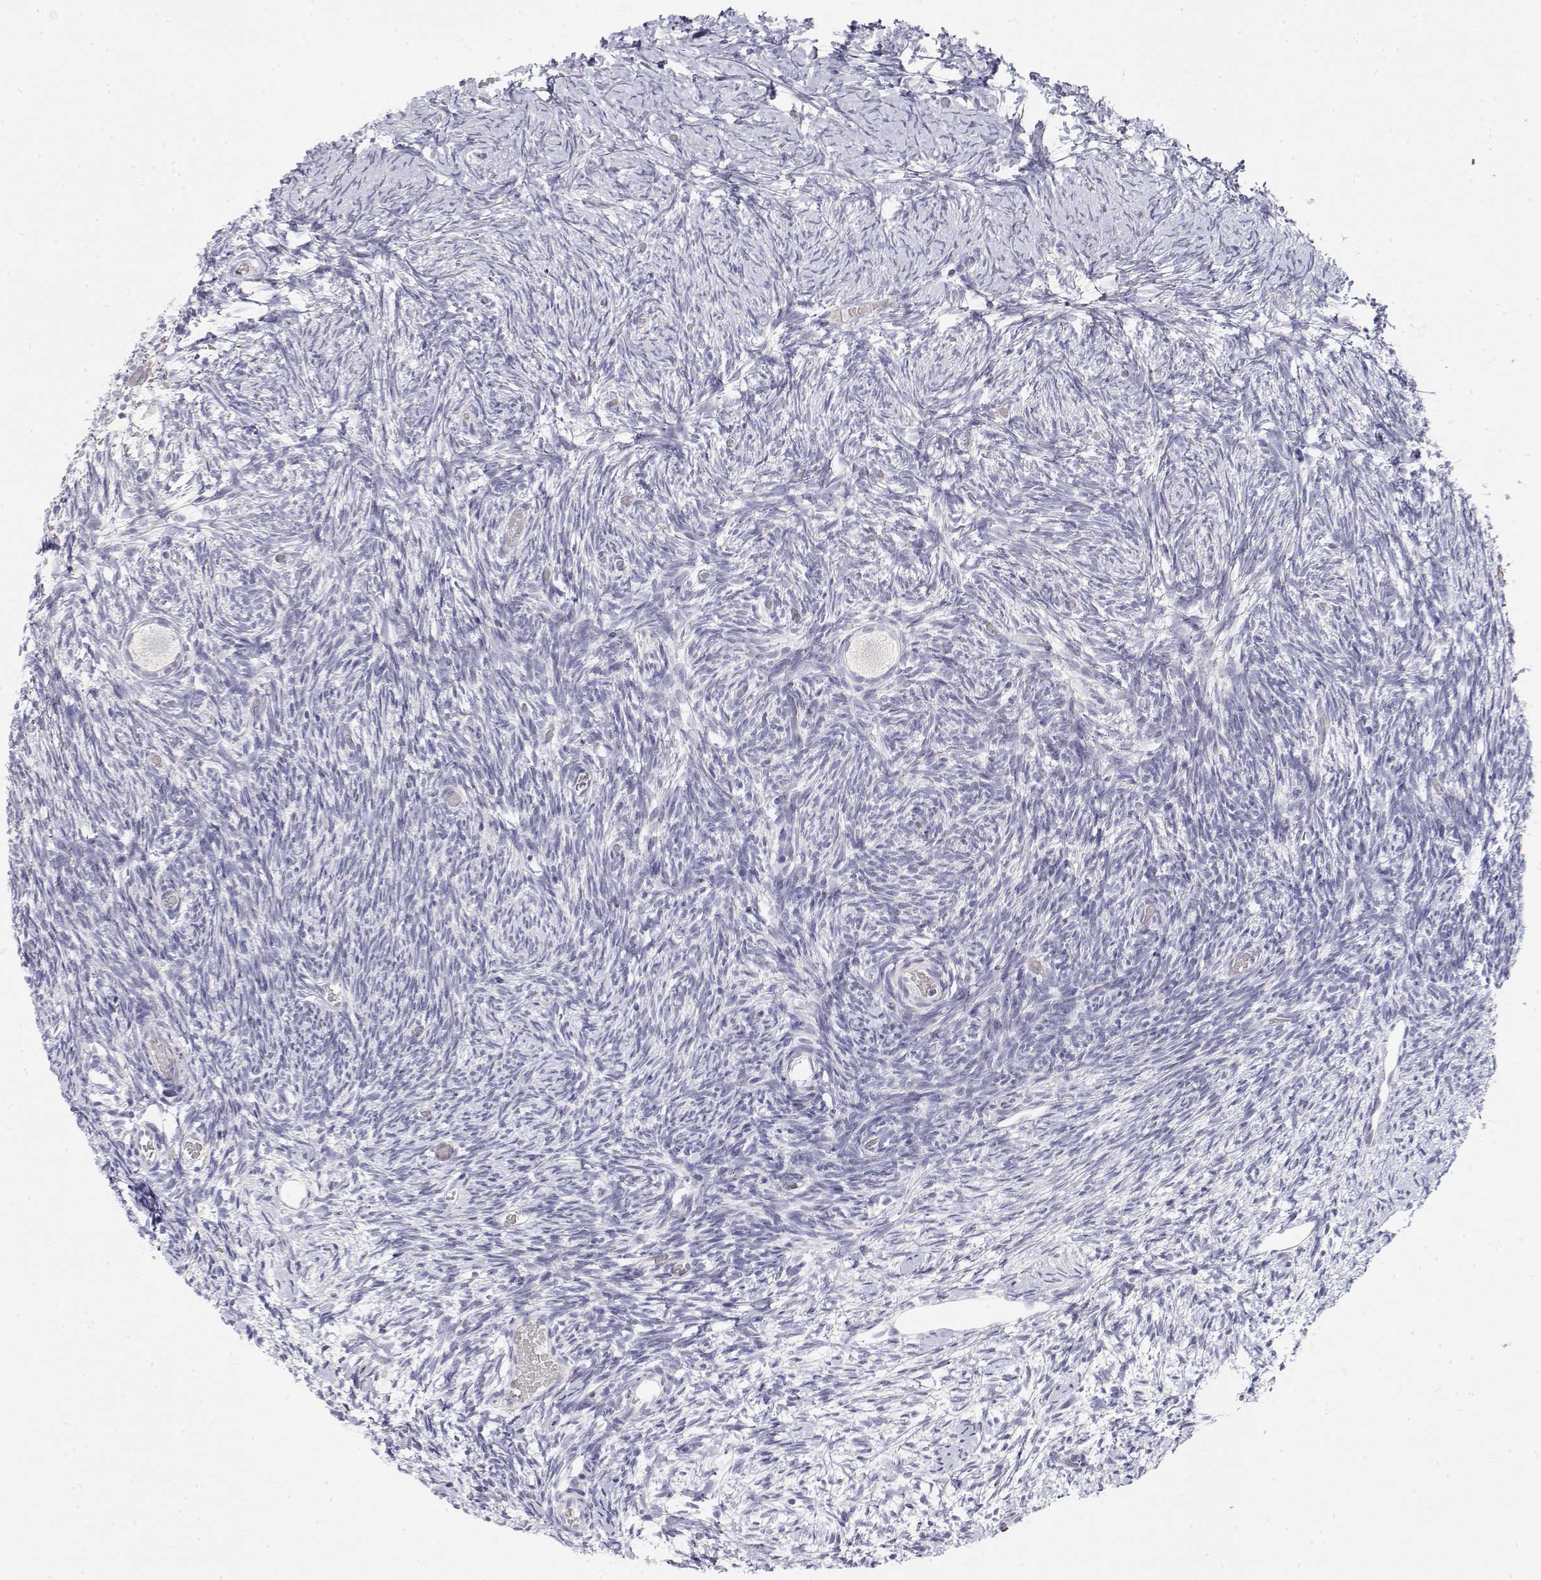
{"staining": {"intensity": "negative", "quantity": "none", "location": "none"}, "tissue": "ovary", "cell_type": "Follicle cells", "image_type": "normal", "snomed": [{"axis": "morphology", "description": "Normal tissue, NOS"}, {"axis": "topography", "description": "Ovary"}], "caption": "This image is of normal ovary stained with IHC to label a protein in brown with the nuclei are counter-stained blue. There is no staining in follicle cells. The staining is performed using DAB (3,3'-diaminobenzidine) brown chromogen with nuclei counter-stained in using hematoxylin.", "gene": "MISP", "patient": {"sex": "female", "age": 39}}